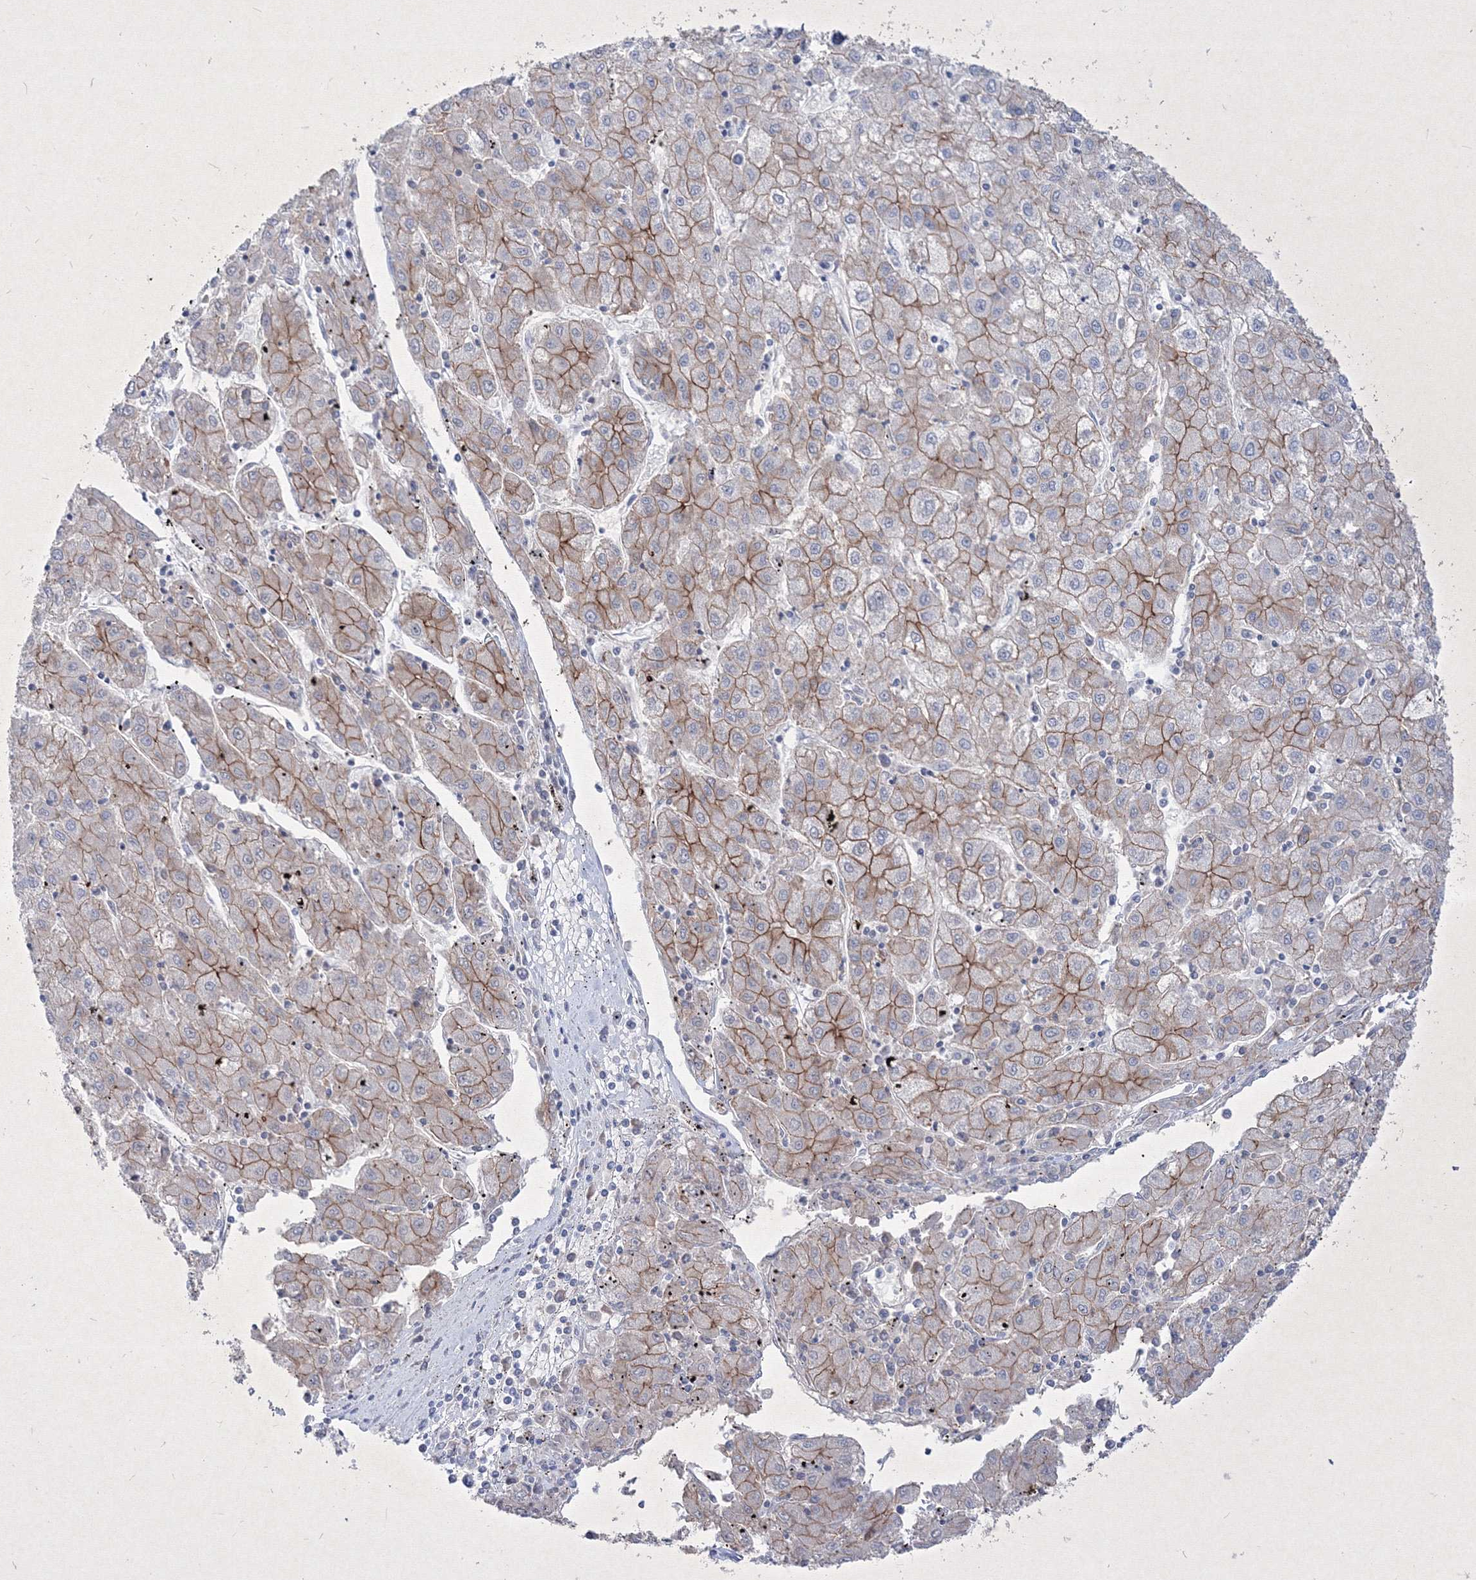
{"staining": {"intensity": "moderate", "quantity": ">75%", "location": "cytoplasmic/membranous"}, "tissue": "liver cancer", "cell_type": "Tumor cells", "image_type": "cancer", "snomed": [{"axis": "morphology", "description": "Carcinoma, Hepatocellular, NOS"}, {"axis": "topography", "description": "Liver"}], "caption": "Human hepatocellular carcinoma (liver) stained for a protein (brown) reveals moderate cytoplasmic/membranous positive expression in about >75% of tumor cells.", "gene": "TMEM139", "patient": {"sex": "male", "age": 72}}